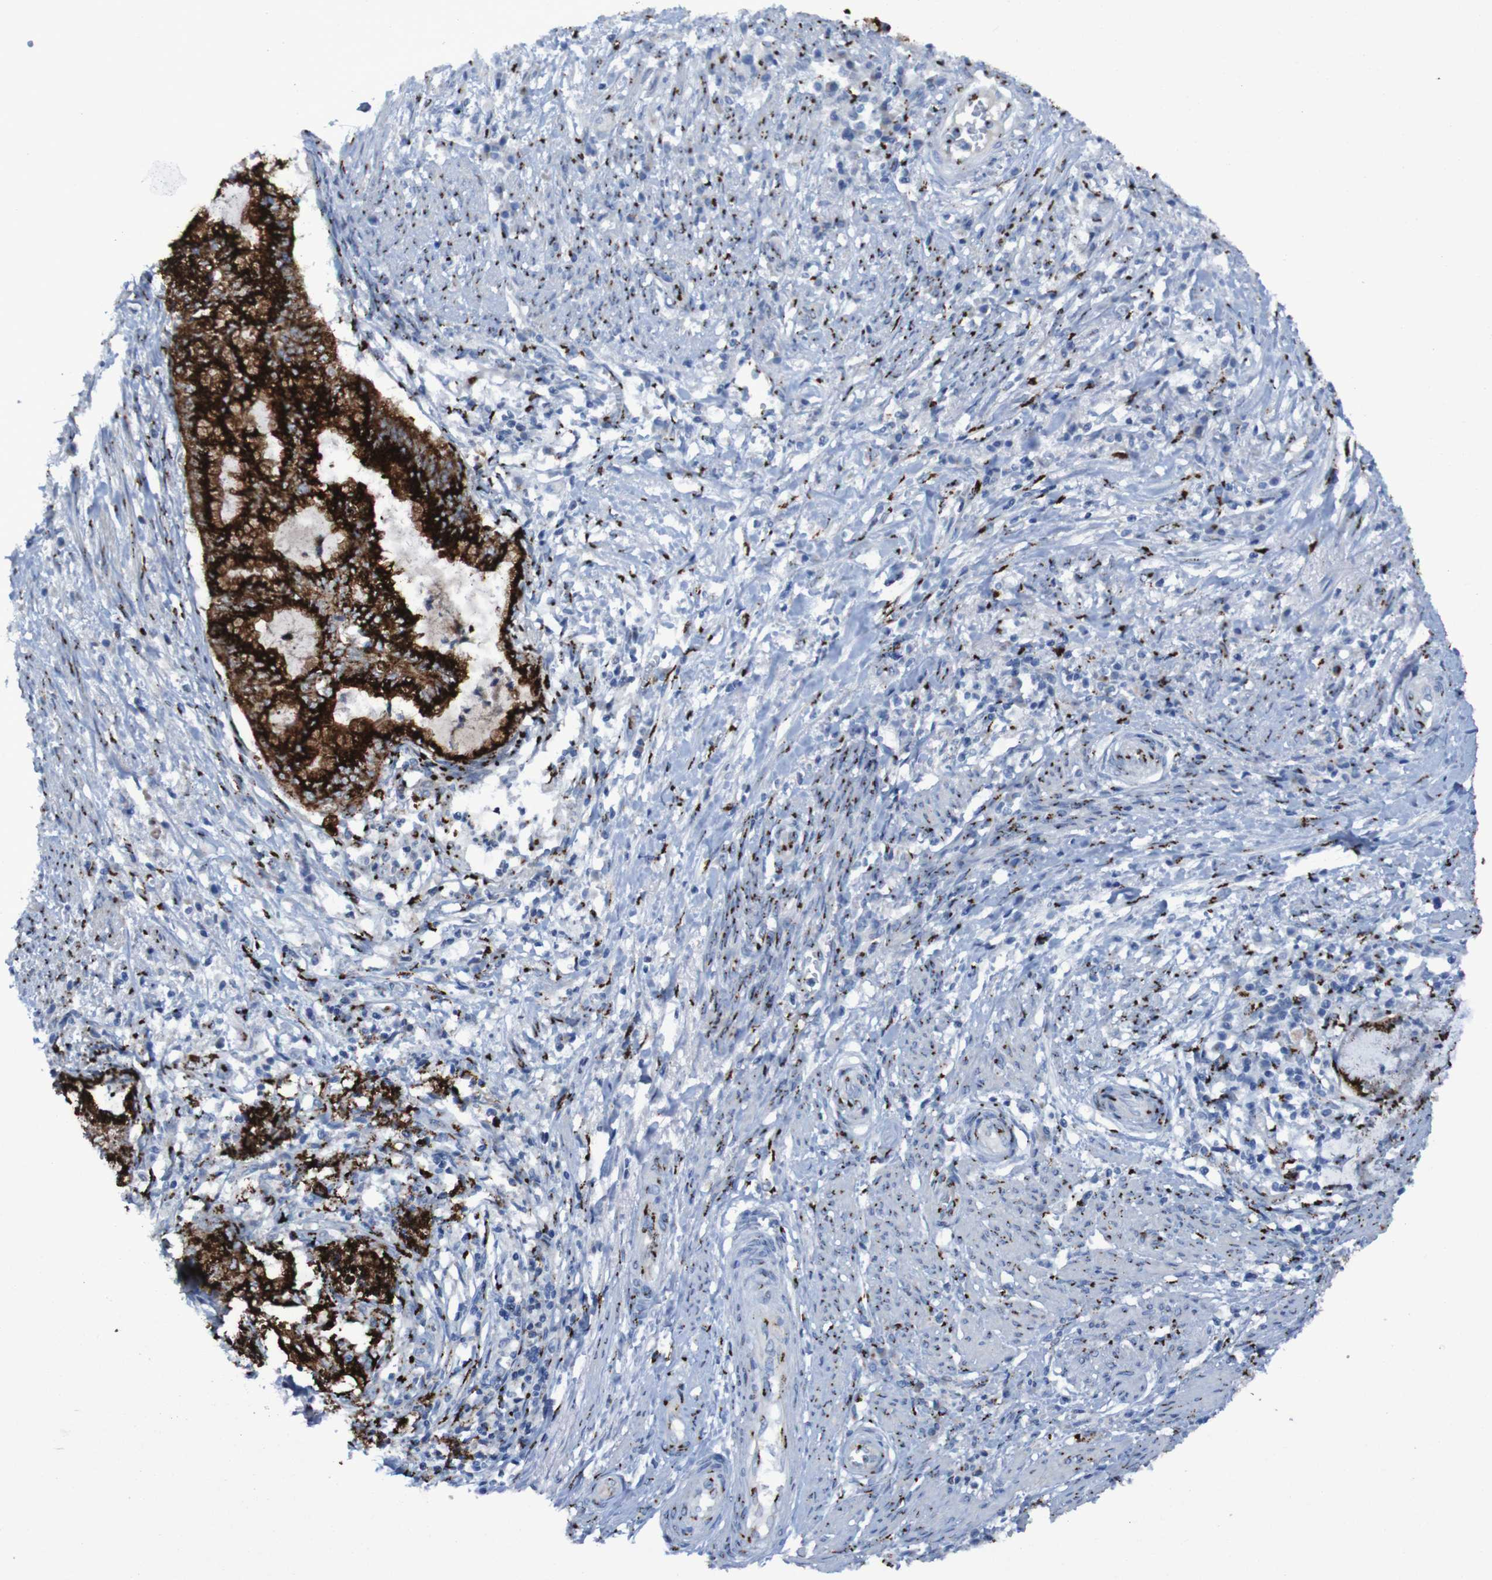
{"staining": {"intensity": "strong", "quantity": ">75%", "location": "cytoplasmic/membranous"}, "tissue": "endometrial cancer", "cell_type": "Tumor cells", "image_type": "cancer", "snomed": [{"axis": "morphology", "description": "Necrosis, NOS"}, {"axis": "morphology", "description": "Adenocarcinoma, NOS"}, {"axis": "topography", "description": "Endometrium"}], "caption": "Endometrial cancer stained for a protein displays strong cytoplasmic/membranous positivity in tumor cells.", "gene": "GOLM1", "patient": {"sex": "female", "age": 79}}